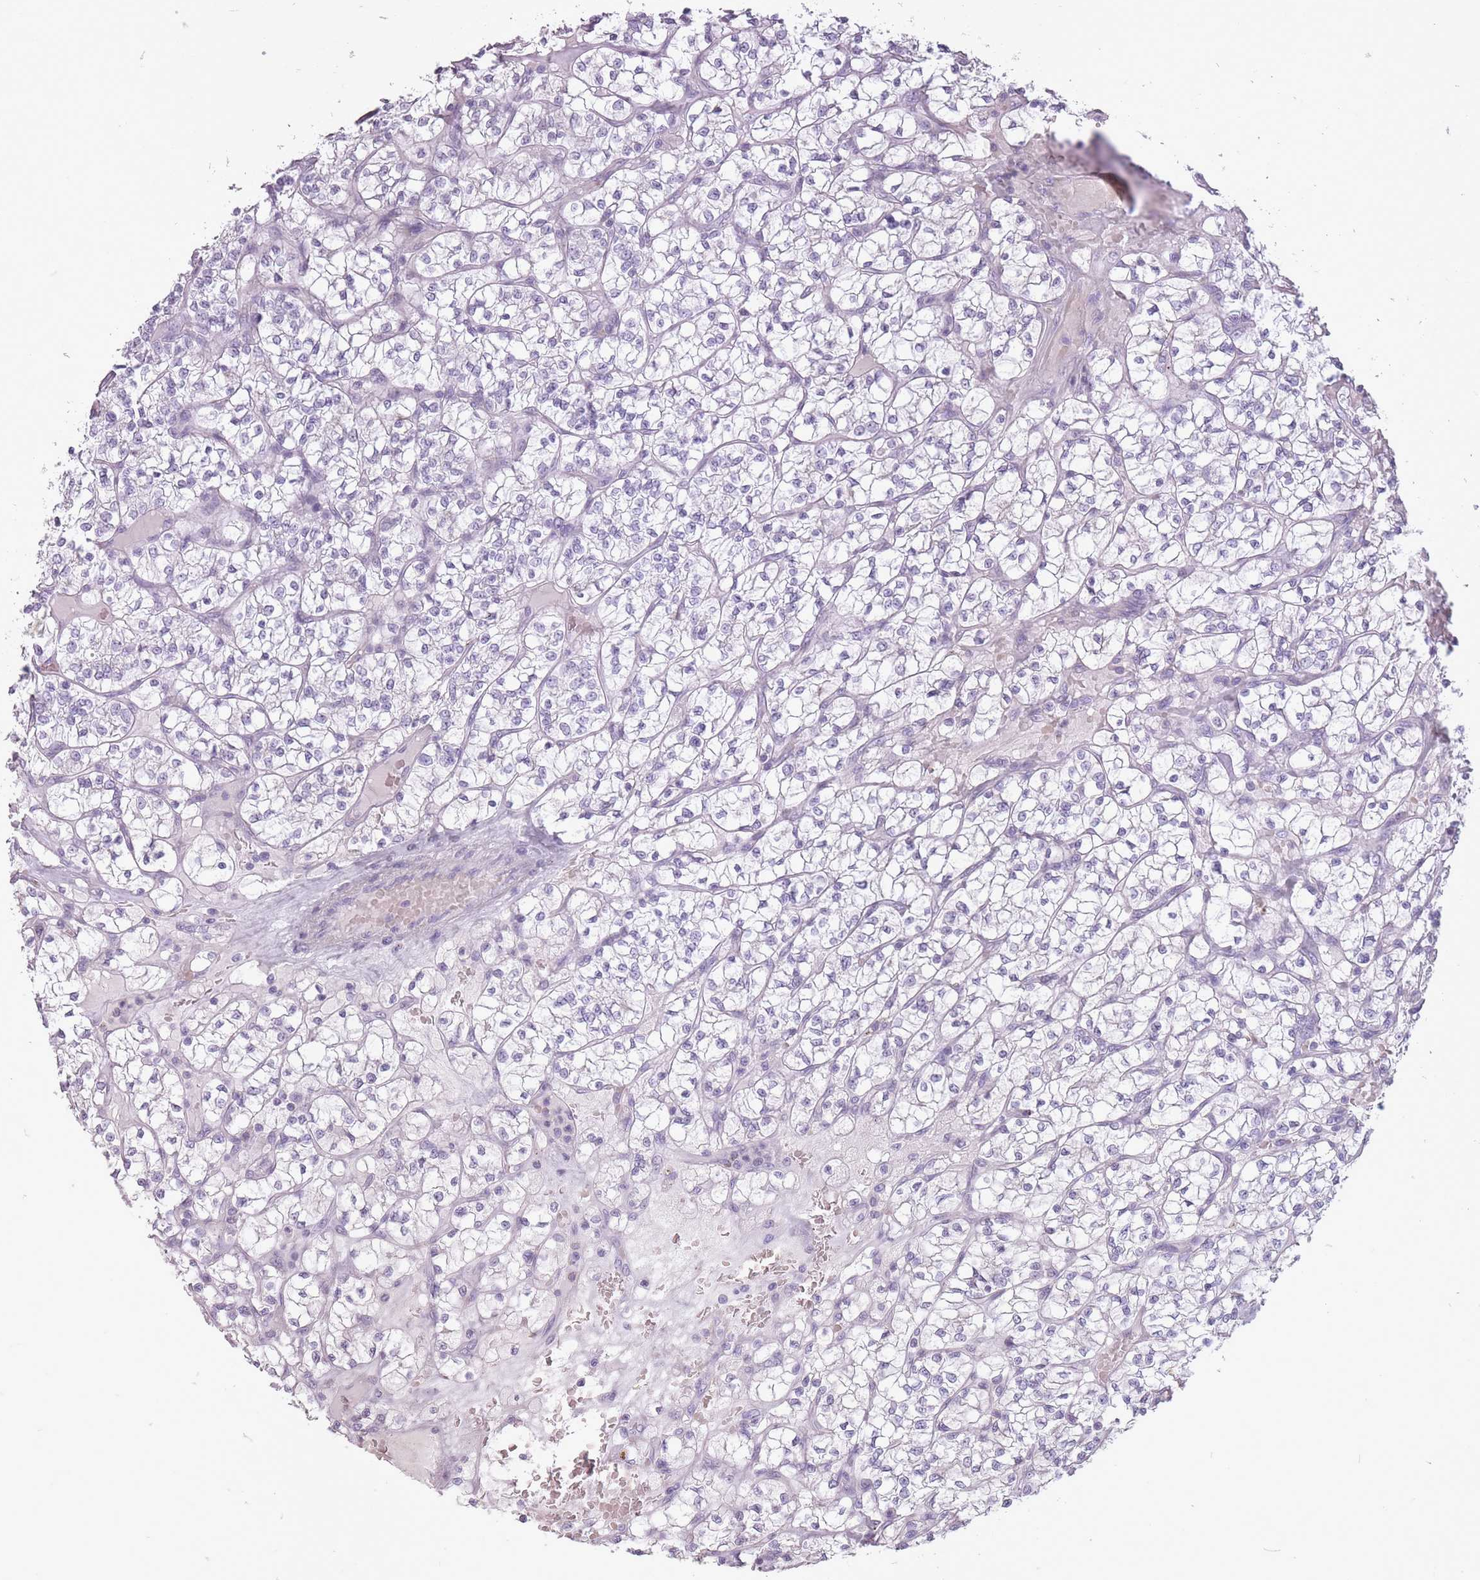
{"staining": {"intensity": "negative", "quantity": "none", "location": "none"}, "tissue": "renal cancer", "cell_type": "Tumor cells", "image_type": "cancer", "snomed": [{"axis": "morphology", "description": "Adenocarcinoma, NOS"}, {"axis": "topography", "description": "Kidney"}], "caption": "Micrograph shows no significant protein staining in tumor cells of renal adenocarcinoma.", "gene": "RFX4", "patient": {"sex": "female", "age": 64}}